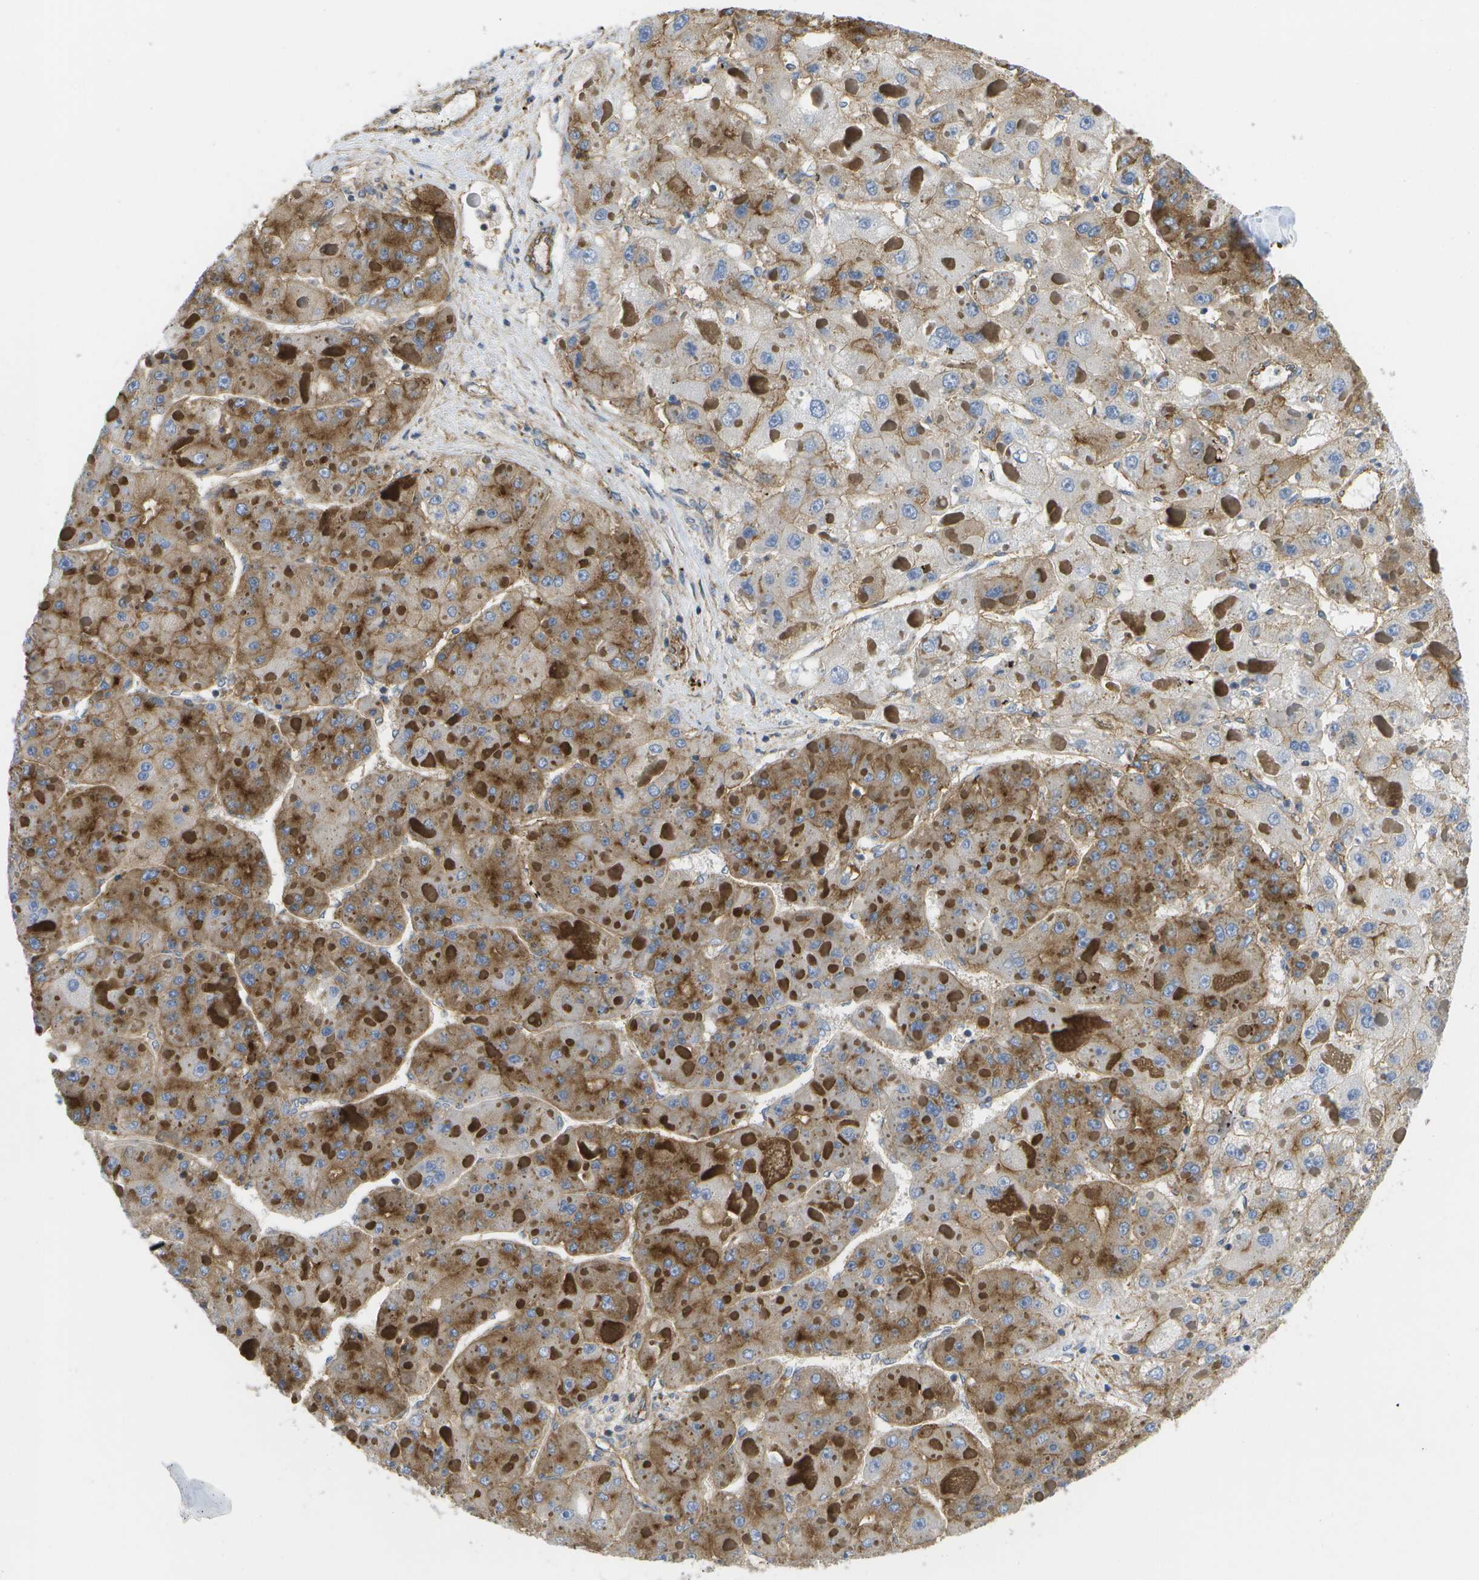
{"staining": {"intensity": "moderate", "quantity": "25%-75%", "location": "cytoplasmic/membranous"}, "tissue": "liver cancer", "cell_type": "Tumor cells", "image_type": "cancer", "snomed": [{"axis": "morphology", "description": "Carcinoma, Hepatocellular, NOS"}, {"axis": "topography", "description": "Liver"}], "caption": "Liver cancer stained with DAB immunohistochemistry displays medium levels of moderate cytoplasmic/membranous positivity in approximately 25%-75% of tumor cells.", "gene": "BST2", "patient": {"sex": "female", "age": 73}}